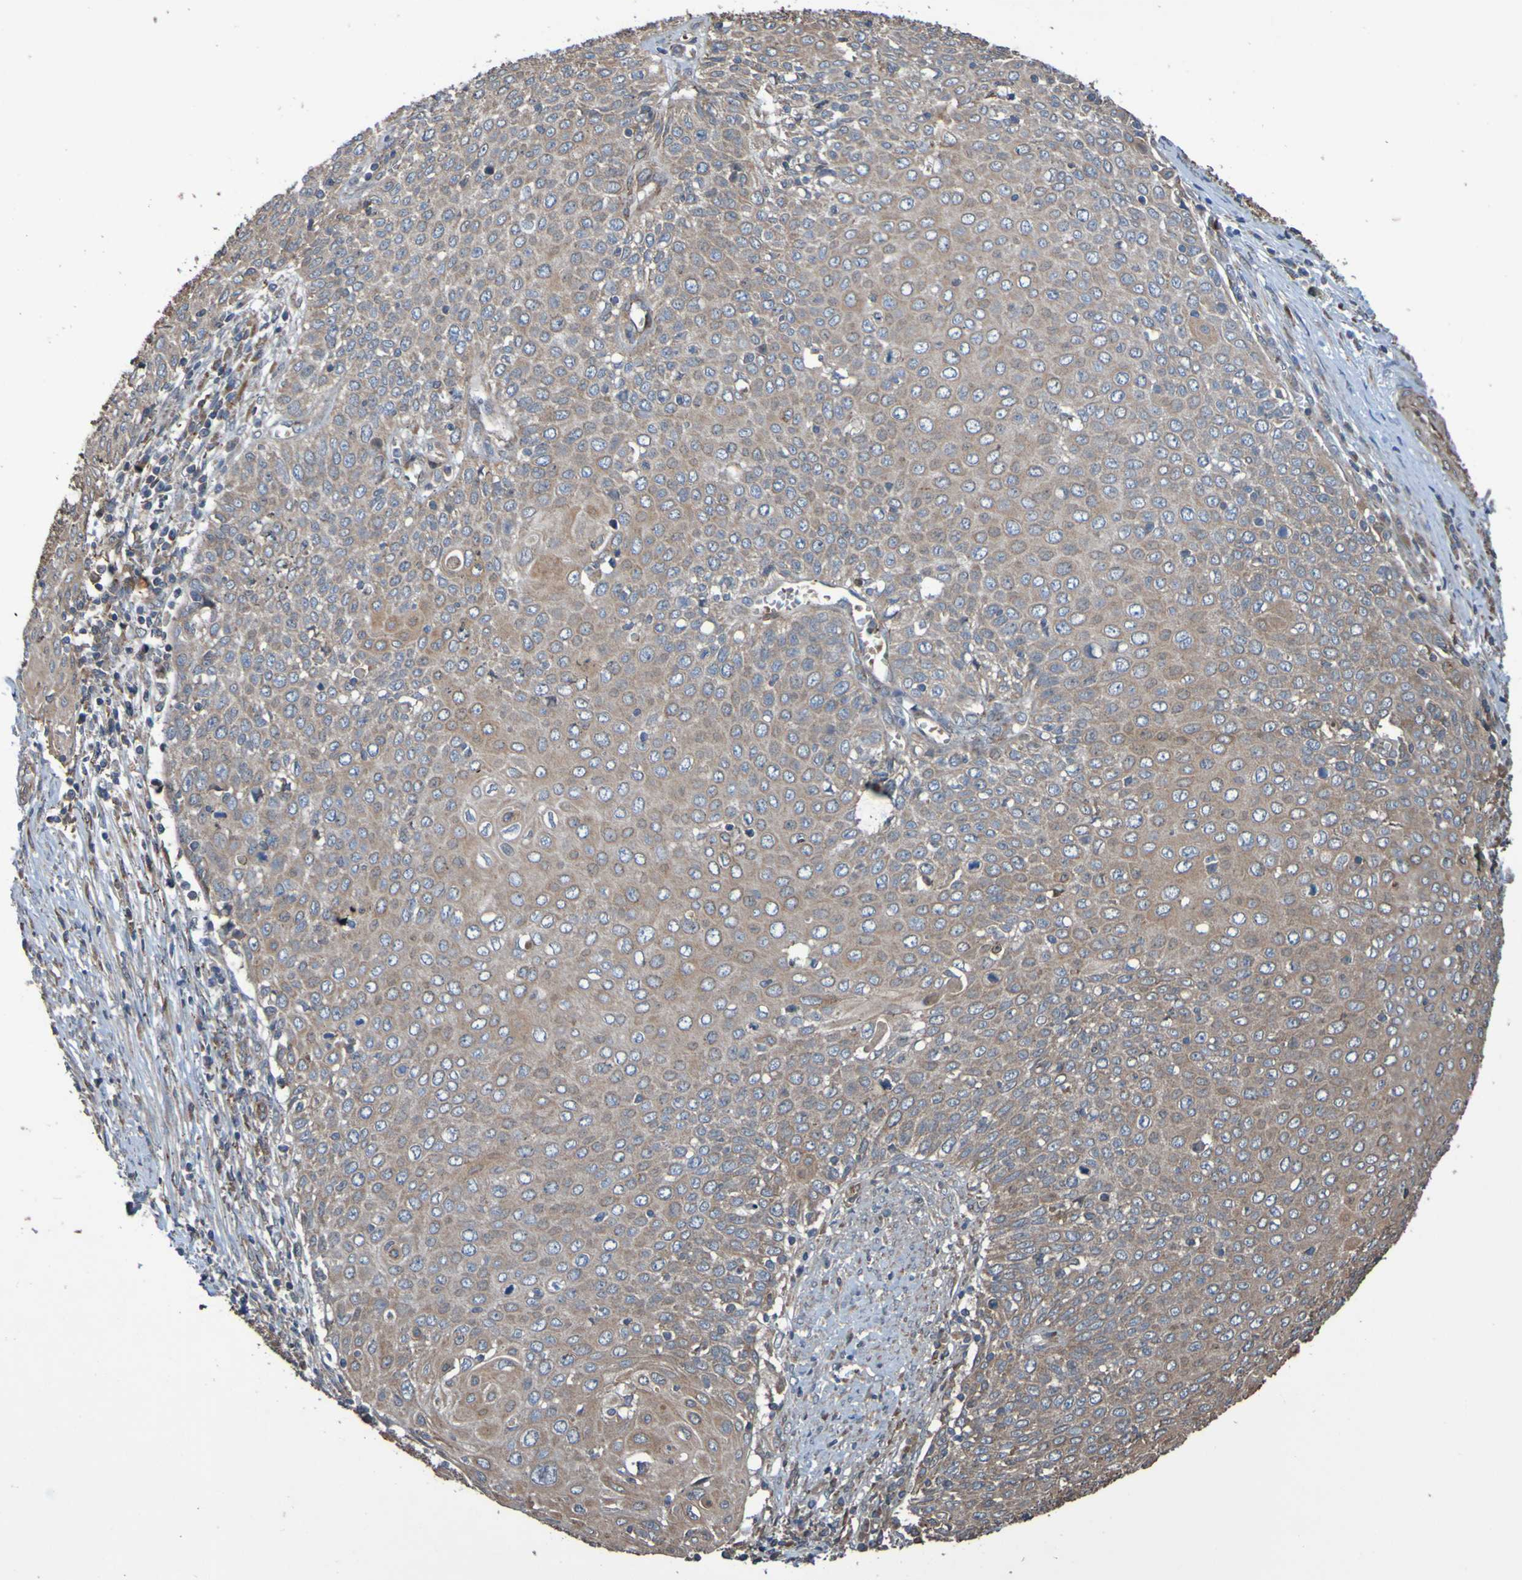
{"staining": {"intensity": "moderate", "quantity": ">75%", "location": "cytoplasmic/membranous"}, "tissue": "cervical cancer", "cell_type": "Tumor cells", "image_type": "cancer", "snomed": [{"axis": "morphology", "description": "Squamous cell carcinoma, NOS"}, {"axis": "topography", "description": "Cervix"}], "caption": "This is an image of immunohistochemistry (IHC) staining of cervical cancer, which shows moderate expression in the cytoplasmic/membranous of tumor cells.", "gene": "UCN", "patient": {"sex": "female", "age": 39}}